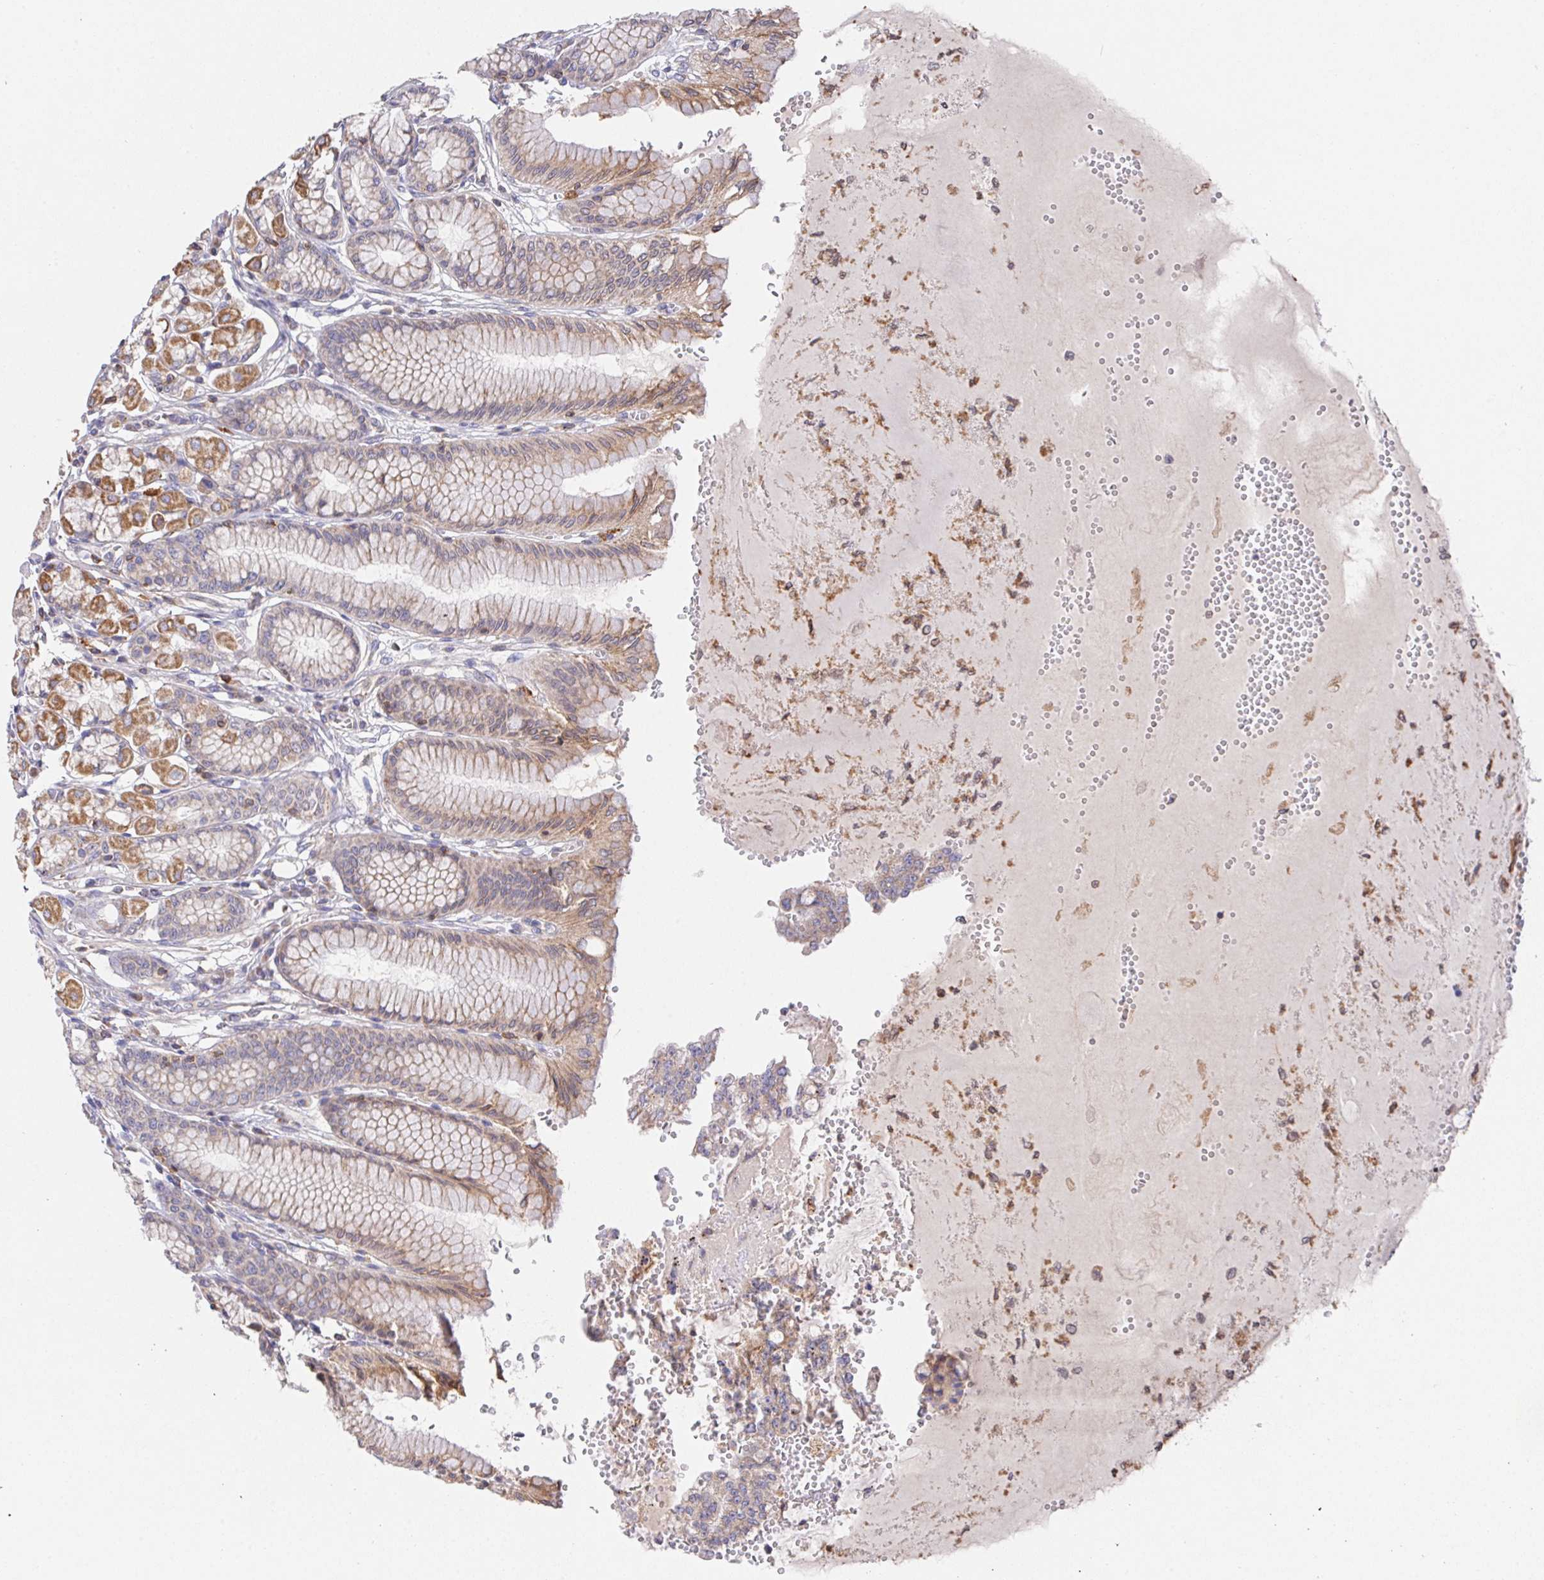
{"staining": {"intensity": "moderate", "quantity": "25%-75%", "location": "cytoplasmic/membranous"}, "tissue": "stomach", "cell_type": "Glandular cells", "image_type": "normal", "snomed": [{"axis": "morphology", "description": "Normal tissue, NOS"}, {"axis": "topography", "description": "Stomach"}, {"axis": "topography", "description": "Stomach, lower"}], "caption": "IHC photomicrograph of normal stomach stained for a protein (brown), which displays medium levels of moderate cytoplasmic/membranous expression in about 25%-75% of glandular cells.", "gene": "FAM241A", "patient": {"sex": "male", "age": 76}}